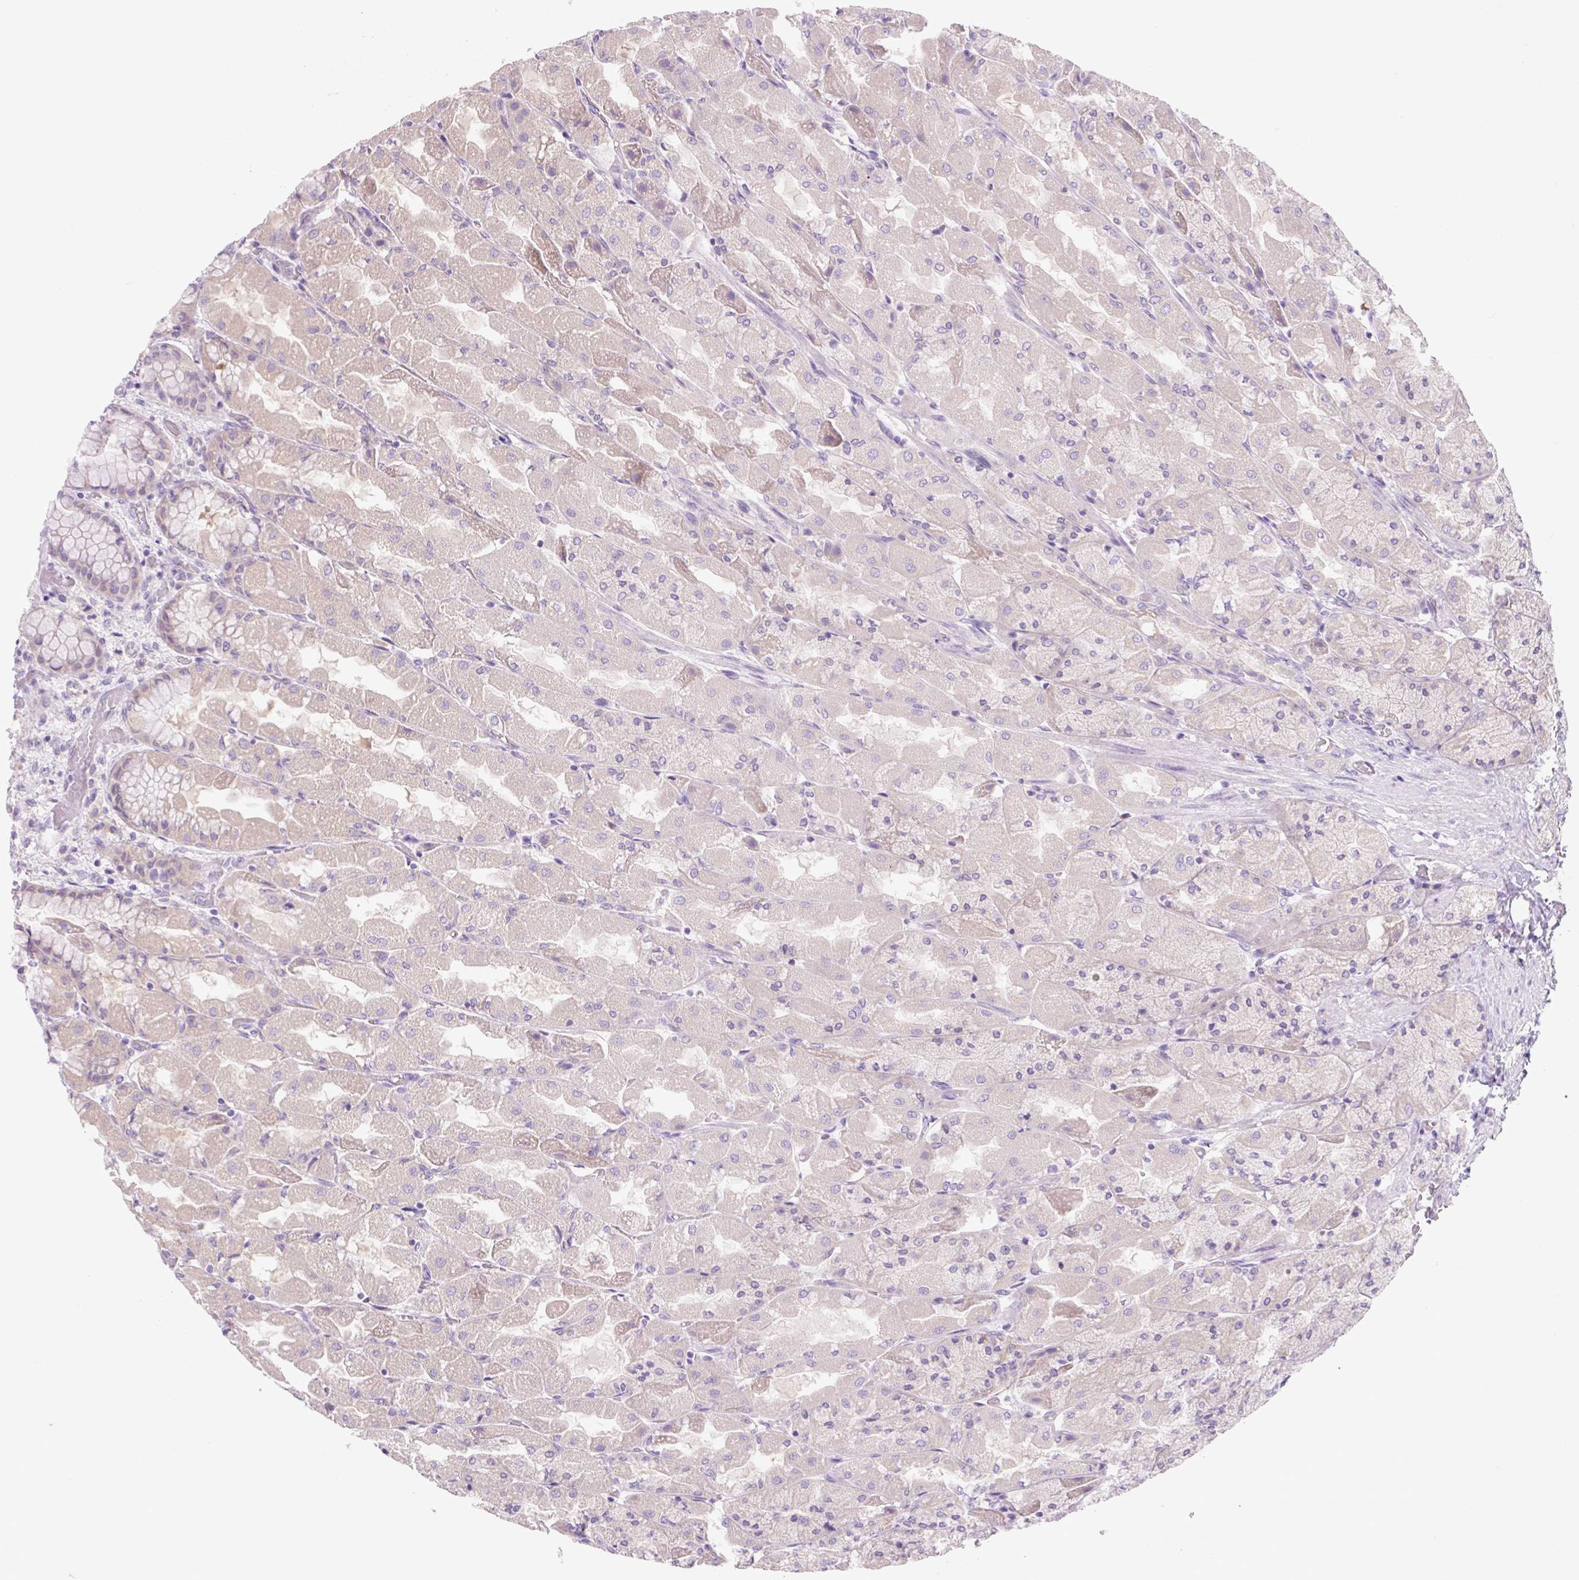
{"staining": {"intensity": "moderate", "quantity": "<25%", "location": "cytoplasmic/membranous"}, "tissue": "stomach", "cell_type": "Glandular cells", "image_type": "normal", "snomed": [{"axis": "morphology", "description": "Normal tissue, NOS"}, {"axis": "topography", "description": "Stomach"}], "caption": "The histopathology image shows staining of benign stomach, revealing moderate cytoplasmic/membranous protein positivity (brown color) within glandular cells. The staining is performed using DAB brown chromogen to label protein expression. The nuclei are counter-stained blue using hematoxylin.", "gene": "CELF6", "patient": {"sex": "female", "age": 61}}